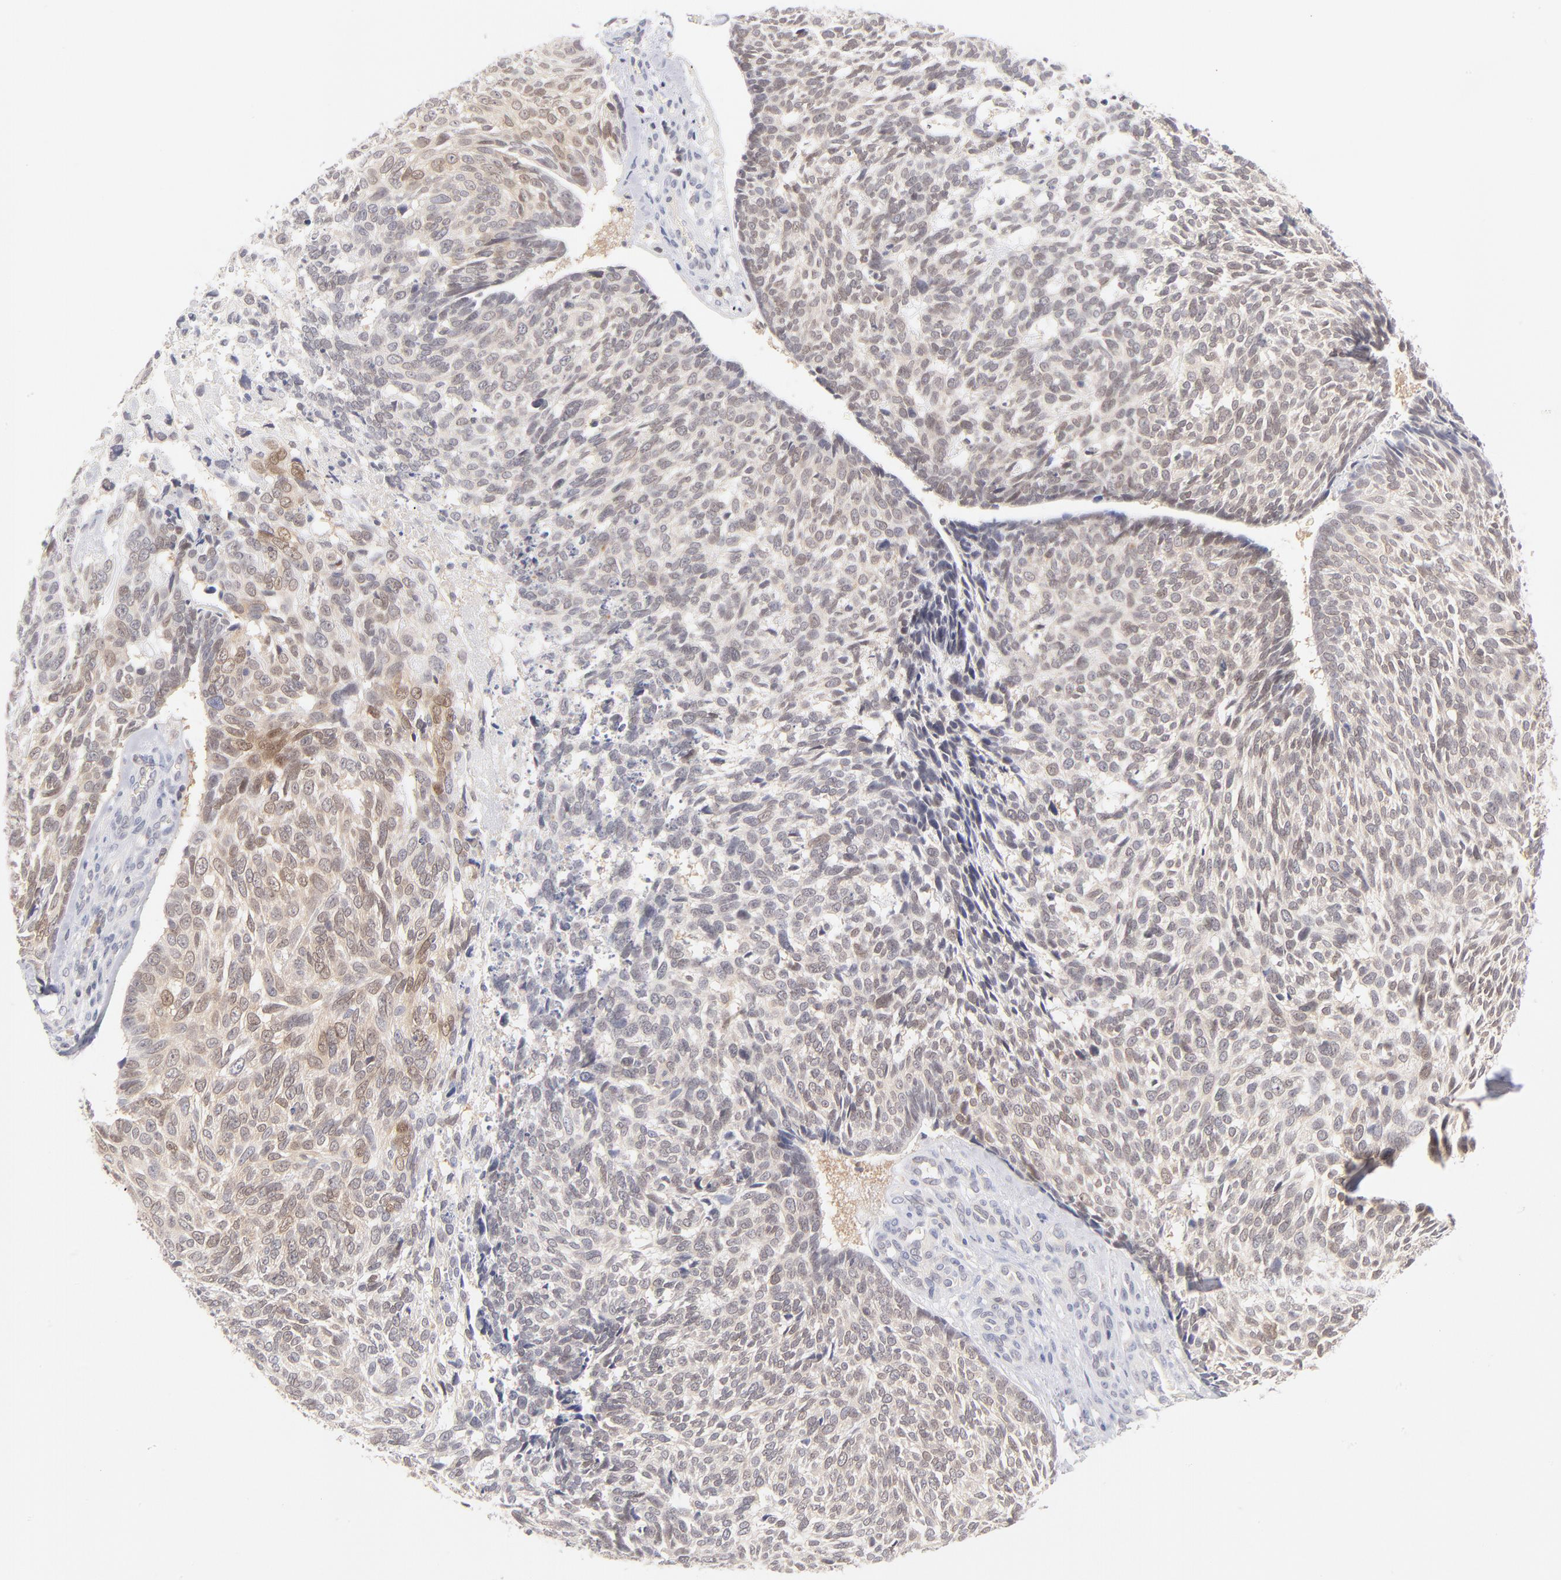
{"staining": {"intensity": "weak", "quantity": "25%-75%", "location": "cytoplasmic/membranous,nuclear"}, "tissue": "skin cancer", "cell_type": "Tumor cells", "image_type": "cancer", "snomed": [{"axis": "morphology", "description": "Basal cell carcinoma"}, {"axis": "topography", "description": "Skin"}], "caption": "Skin basal cell carcinoma stained with a brown dye exhibits weak cytoplasmic/membranous and nuclear positive positivity in about 25%-75% of tumor cells.", "gene": "CASP6", "patient": {"sex": "male", "age": 72}}